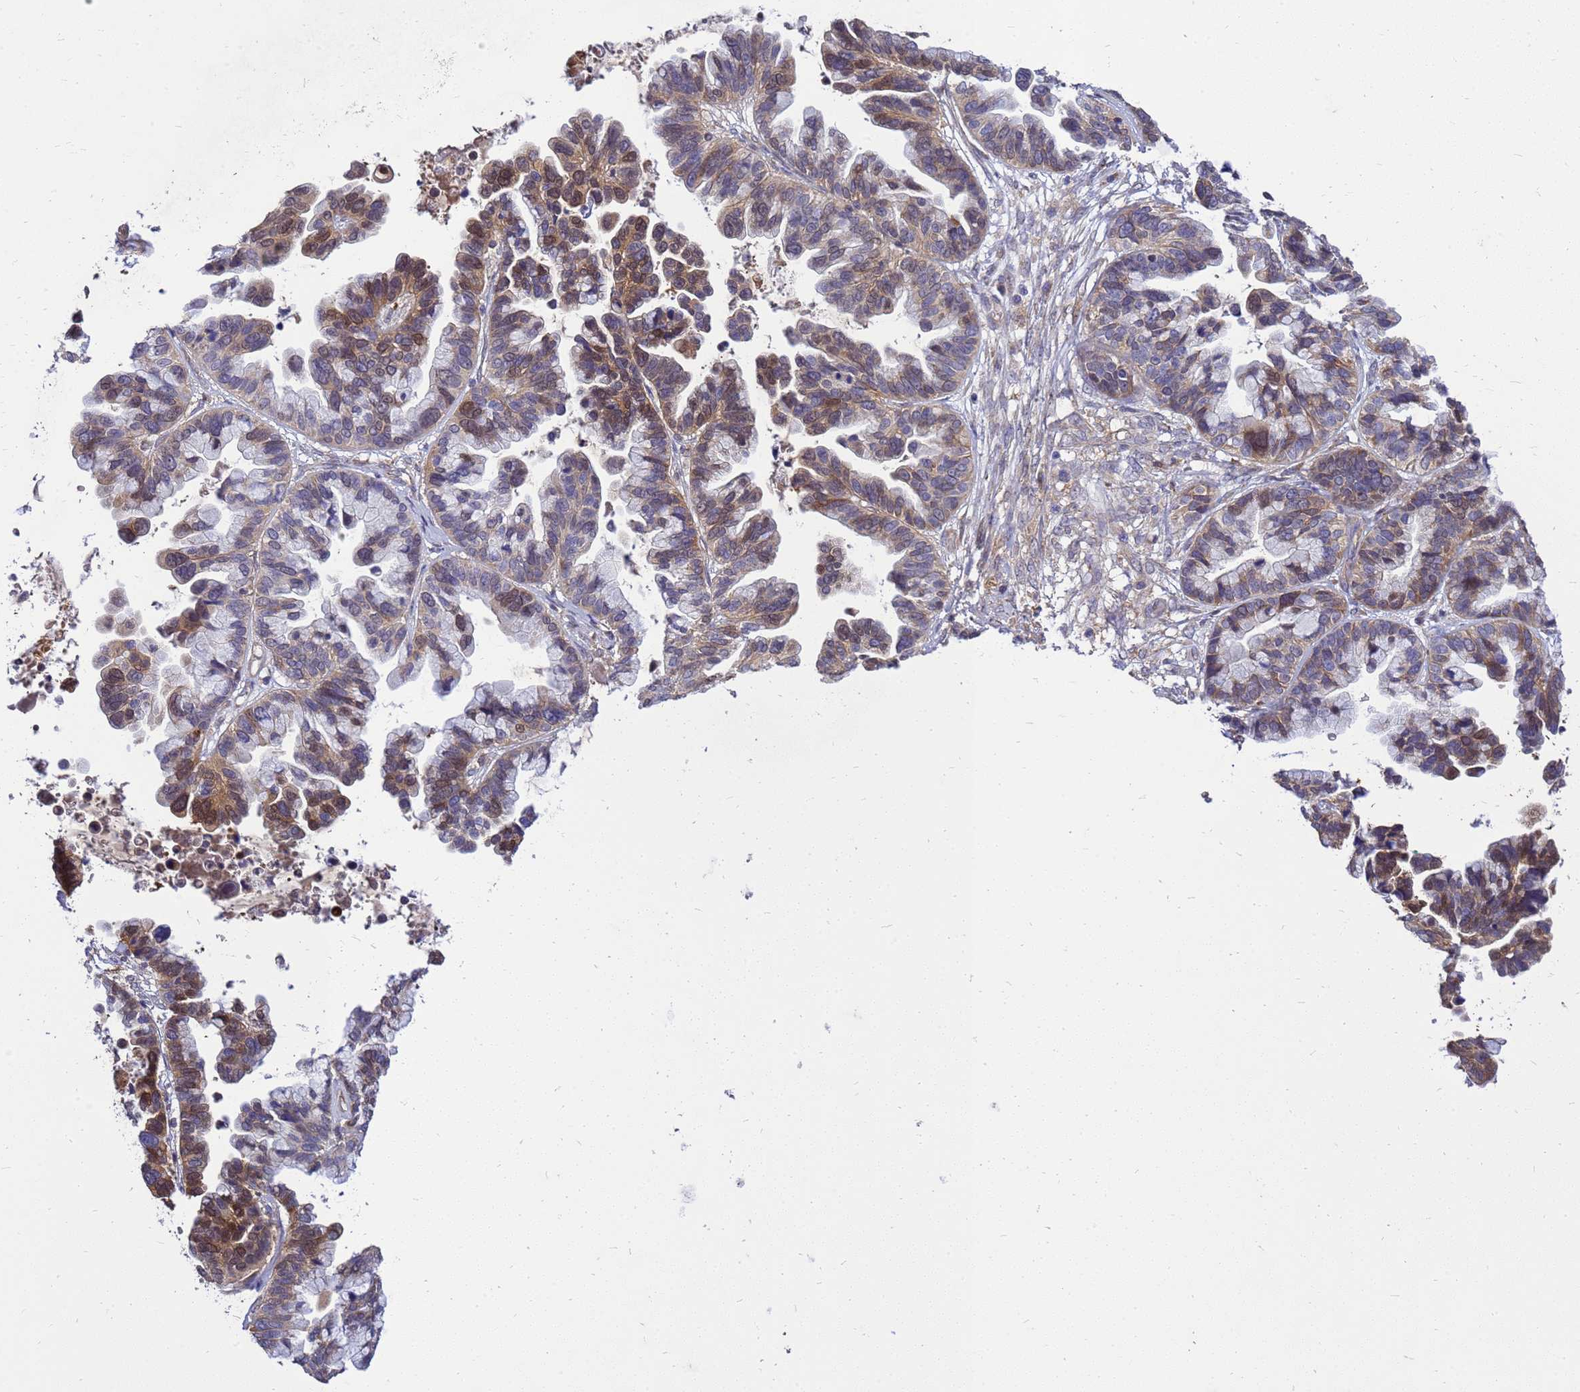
{"staining": {"intensity": "moderate", "quantity": "25%-75%", "location": "cytoplasmic/membranous,nuclear"}, "tissue": "ovarian cancer", "cell_type": "Tumor cells", "image_type": "cancer", "snomed": [{"axis": "morphology", "description": "Cystadenocarcinoma, serous, NOS"}, {"axis": "topography", "description": "Ovary"}], "caption": "An image showing moderate cytoplasmic/membranous and nuclear expression in about 25%-75% of tumor cells in ovarian cancer, as visualized by brown immunohistochemical staining.", "gene": "EIF4EBP3", "patient": {"sex": "female", "age": 56}}